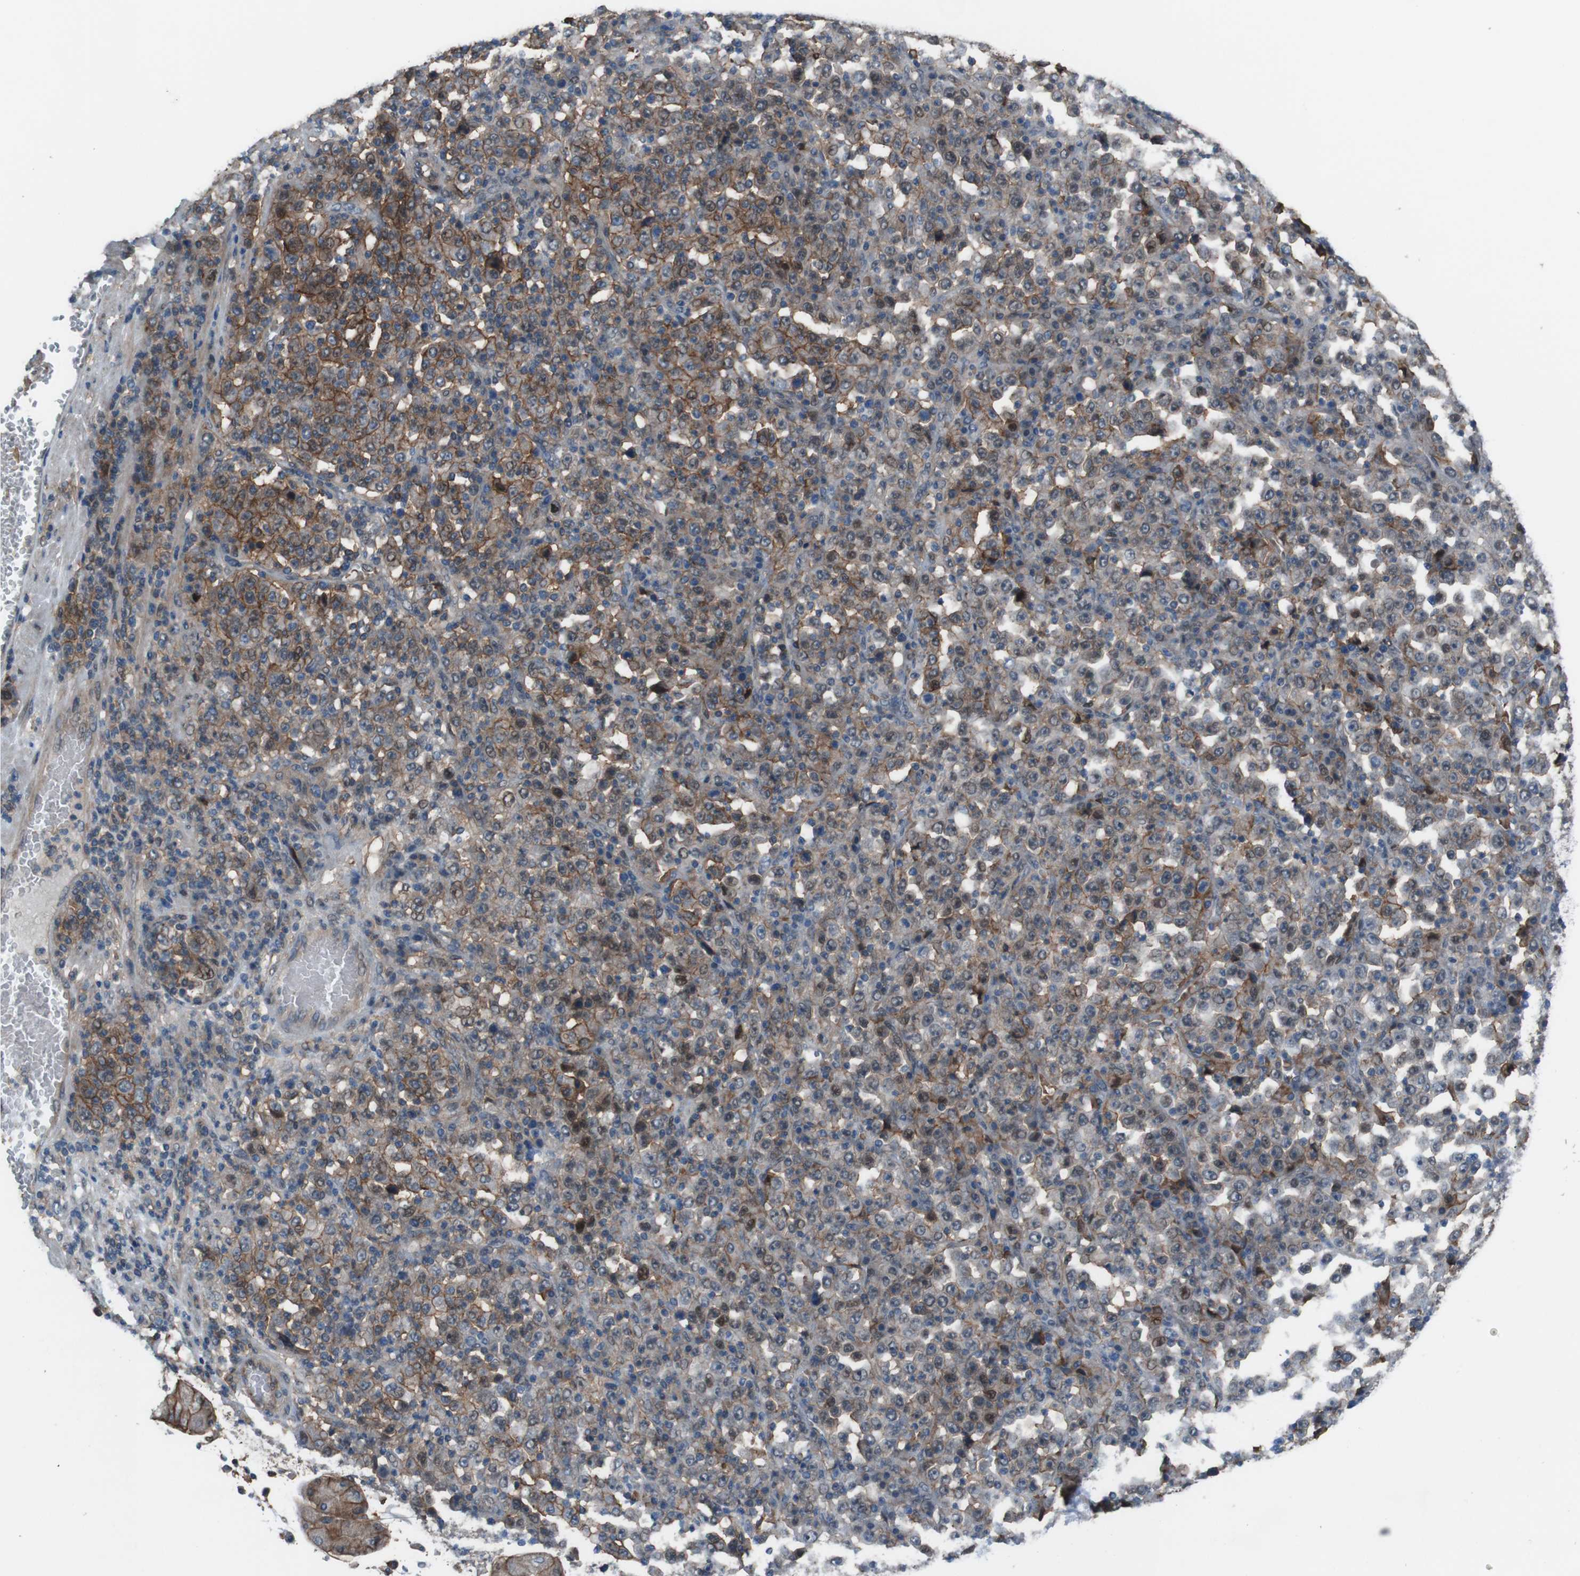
{"staining": {"intensity": "moderate", "quantity": "25%-75%", "location": "cytoplasmic/membranous"}, "tissue": "stomach cancer", "cell_type": "Tumor cells", "image_type": "cancer", "snomed": [{"axis": "morphology", "description": "Normal tissue, NOS"}, {"axis": "morphology", "description": "Adenocarcinoma, NOS"}, {"axis": "topography", "description": "Stomach, upper"}, {"axis": "topography", "description": "Stomach"}], "caption": "A micrograph showing moderate cytoplasmic/membranous staining in approximately 25%-75% of tumor cells in stomach cancer (adenocarcinoma), as visualized by brown immunohistochemical staining.", "gene": "ATP2B1", "patient": {"sex": "male", "age": 59}}